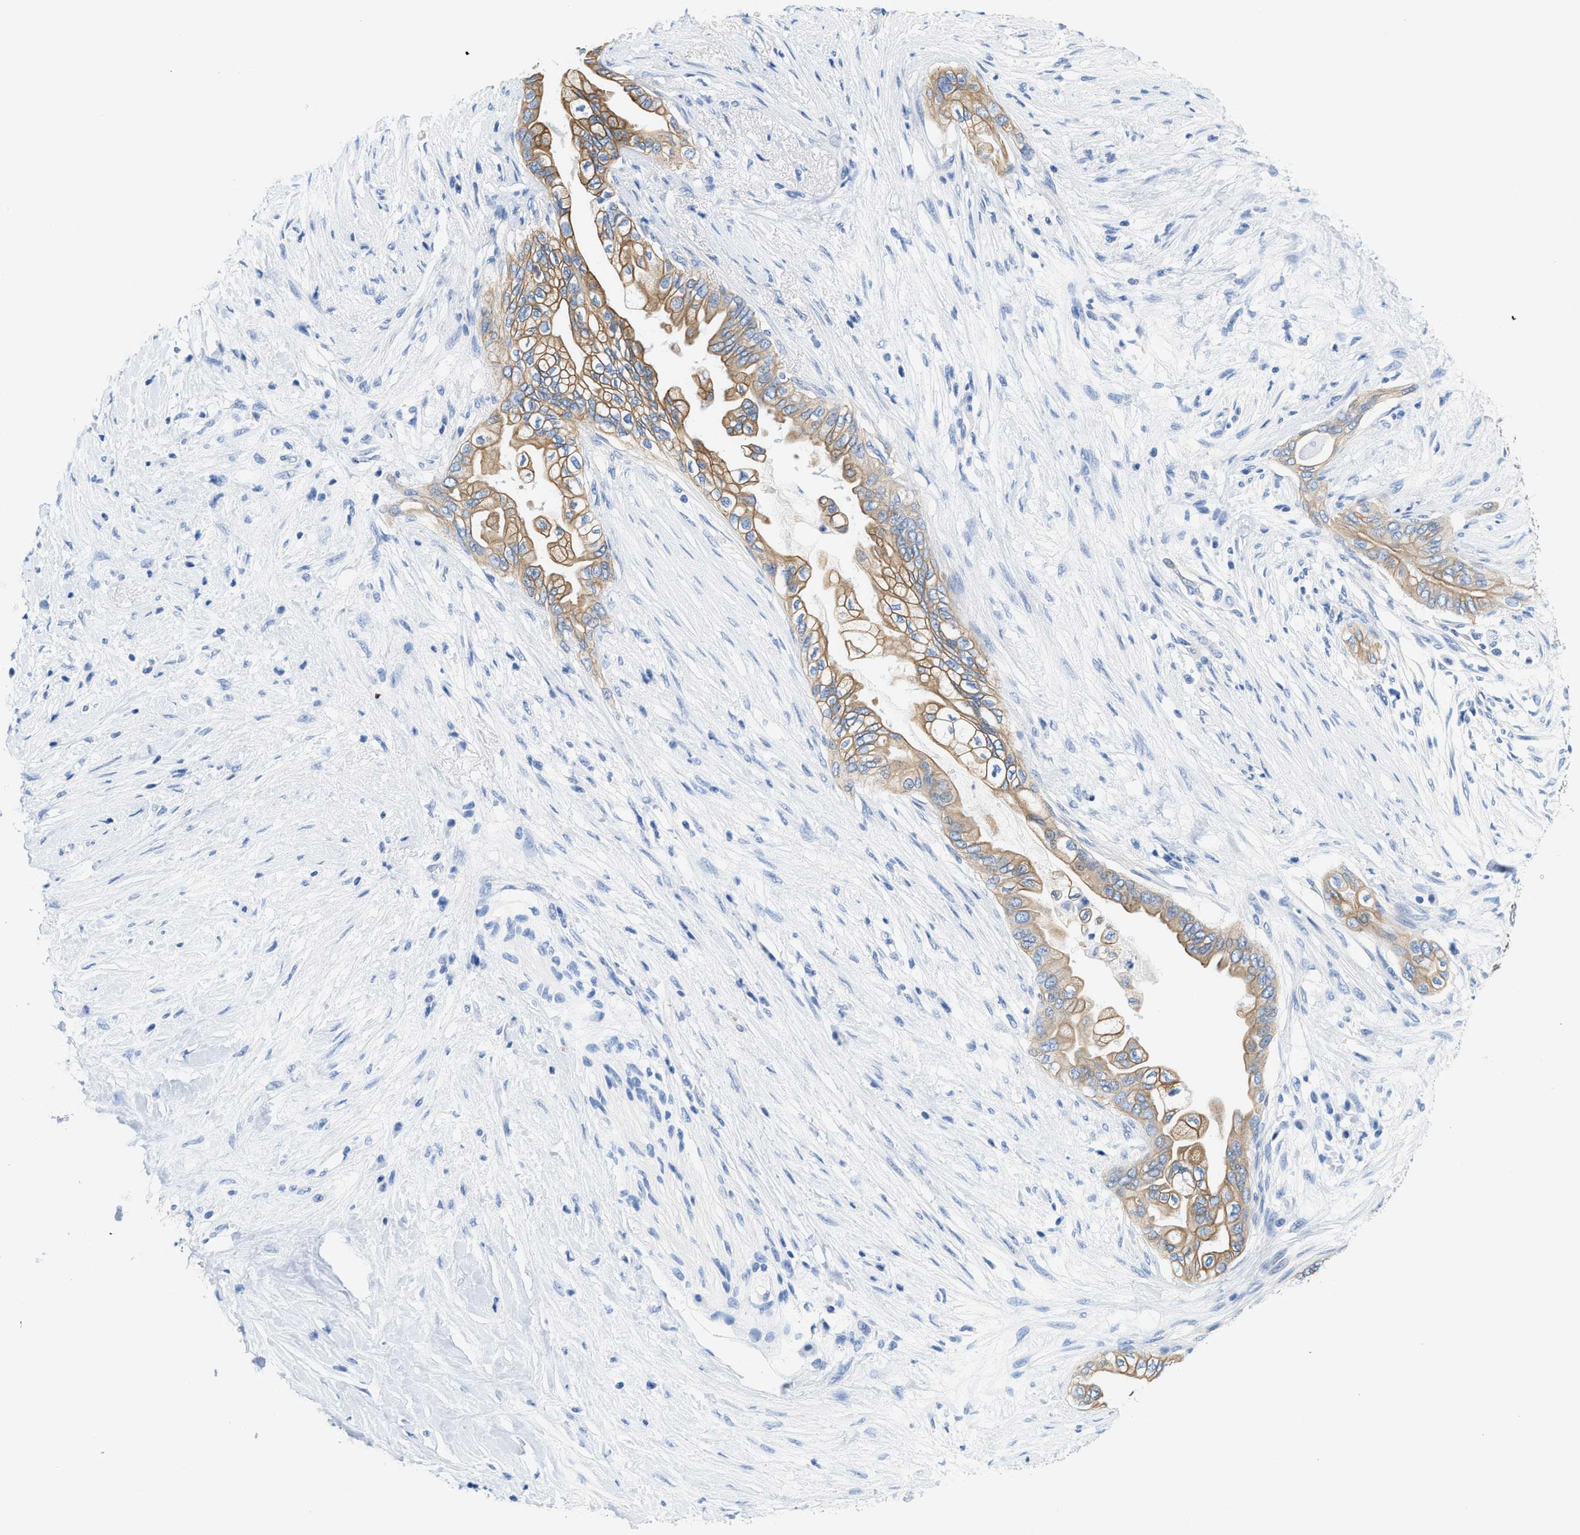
{"staining": {"intensity": "moderate", "quantity": ">75%", "location": "cytoplasmic/membranous"}, "tissue": "pancreatic cancer", "cell_type": "Tumor cells", "image_type": "cancer", "snomed": [{"axis": "morphology", "description": "Normal tissue, NOS"}, {"axis": "morphology", "description": "Adenocarcinoma, NOS"}, {"axis": "topography", "description": "Pancreas"}, {"axis": "topography", "description": "Duodenum"}], "caption": "The image demonstrates staining of pancreatic cancer (adenocarcinoma), revealing moderate cytoplasmic/membranous protein staining (brown color) within tumor cells. (DAB IHC with brightfield microscopy, high magnification).", "gene": "BPGM", "patient": {"sex": "female", "age": 60}}